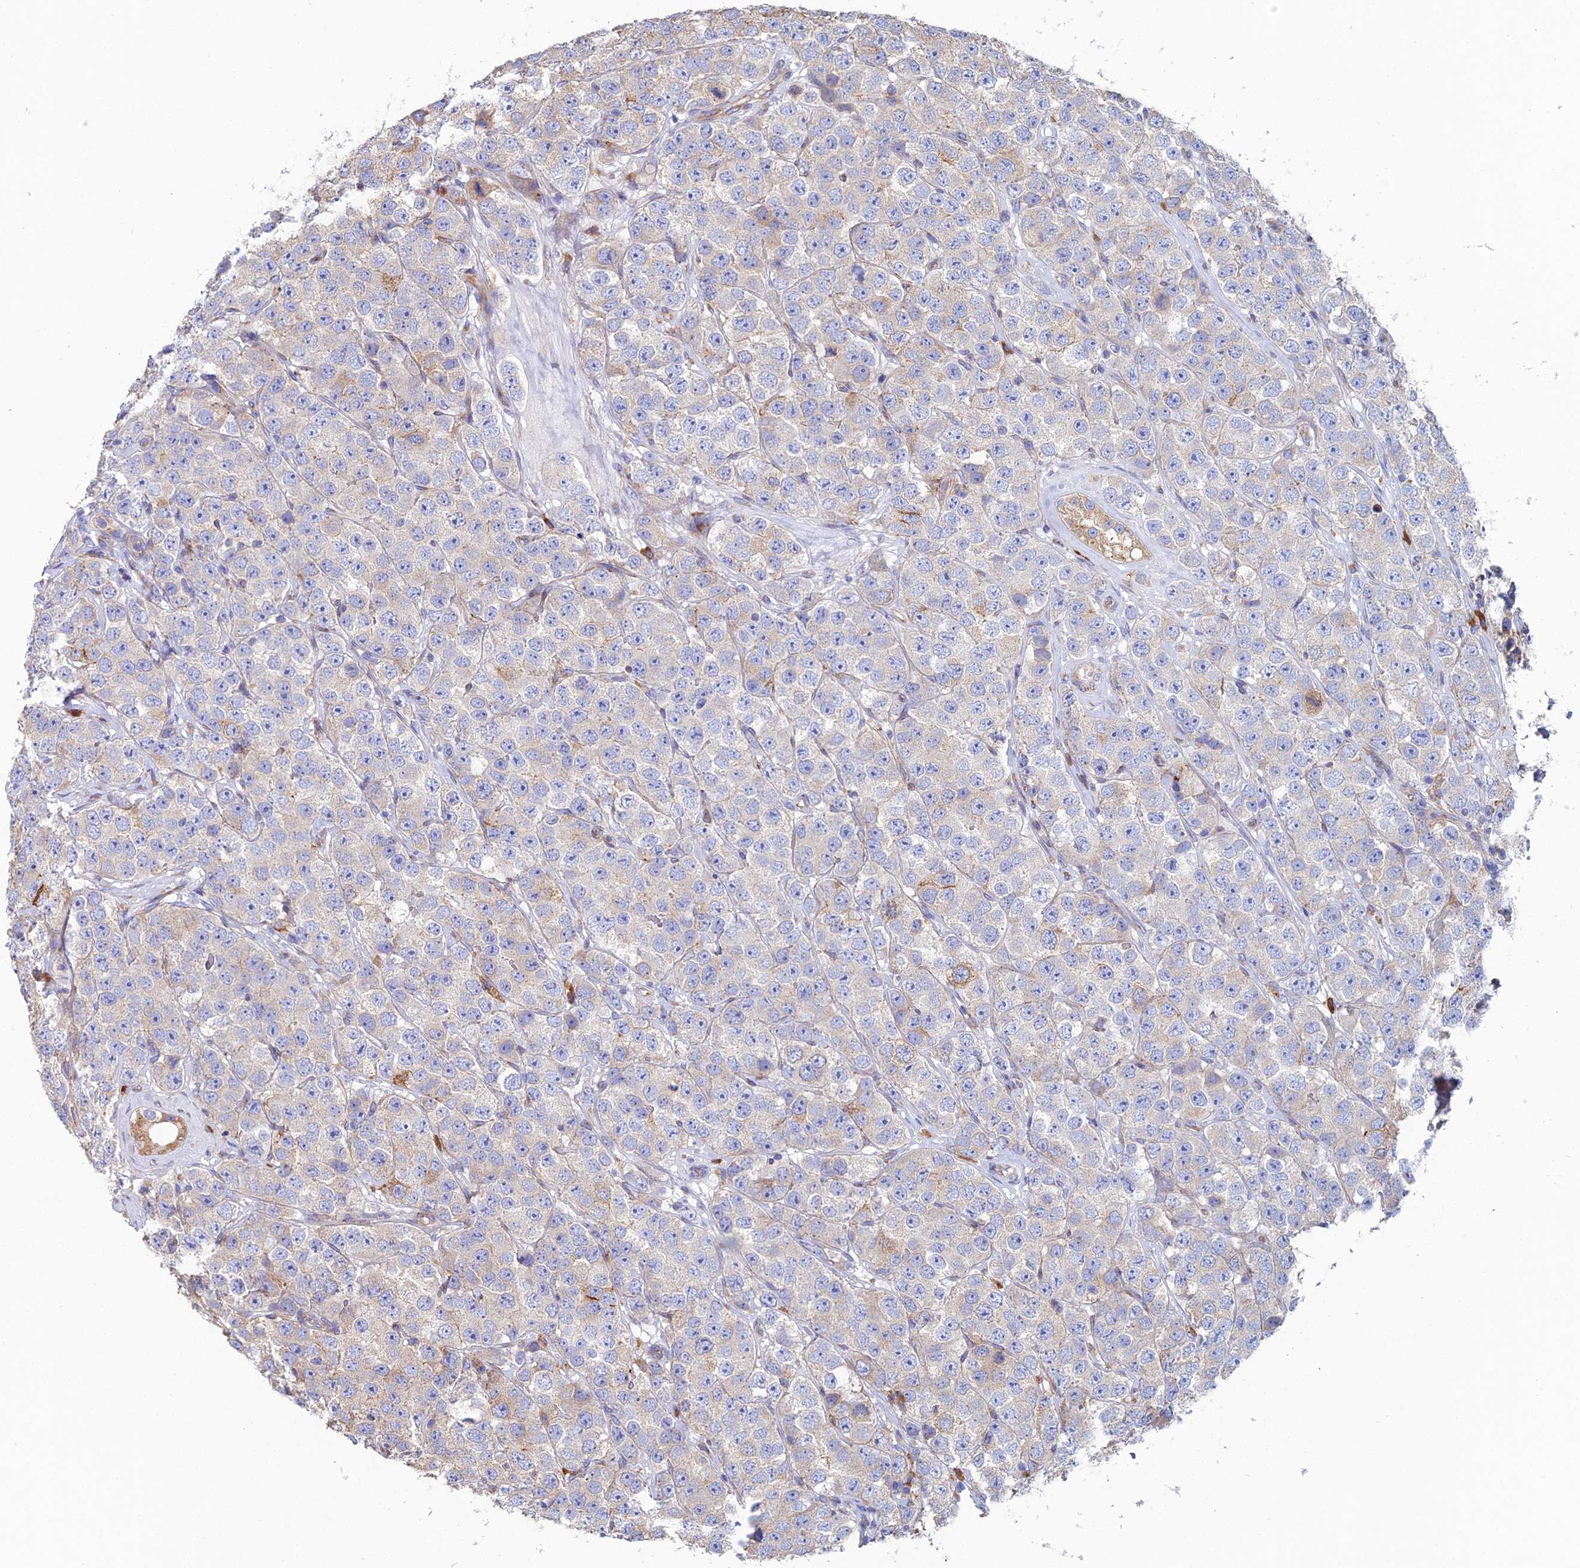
{"staining": {"intensity": "weak", "quantity": "<25%", "location": "cytoplasmic/membranous"}, "tissue": "testis cancer", "cell_type": "Tumor cells", "image_type": "cancer", "snomed": [{"axis": "morphology", "description": "Seminoma, NOS"}, {"axis": "topography", "description": "Testis"}], "caption": "The histopathology image demonstrates no significant expression in tumor cells of testis seminoma. The staining was performed using DAB to visualize the protein expression in brown, while the nuclei were stained in blue with hematoxylin (Magnification: 20x).", "gene": "CLCN3", "patient": {"sex": "male", "age": 28}}